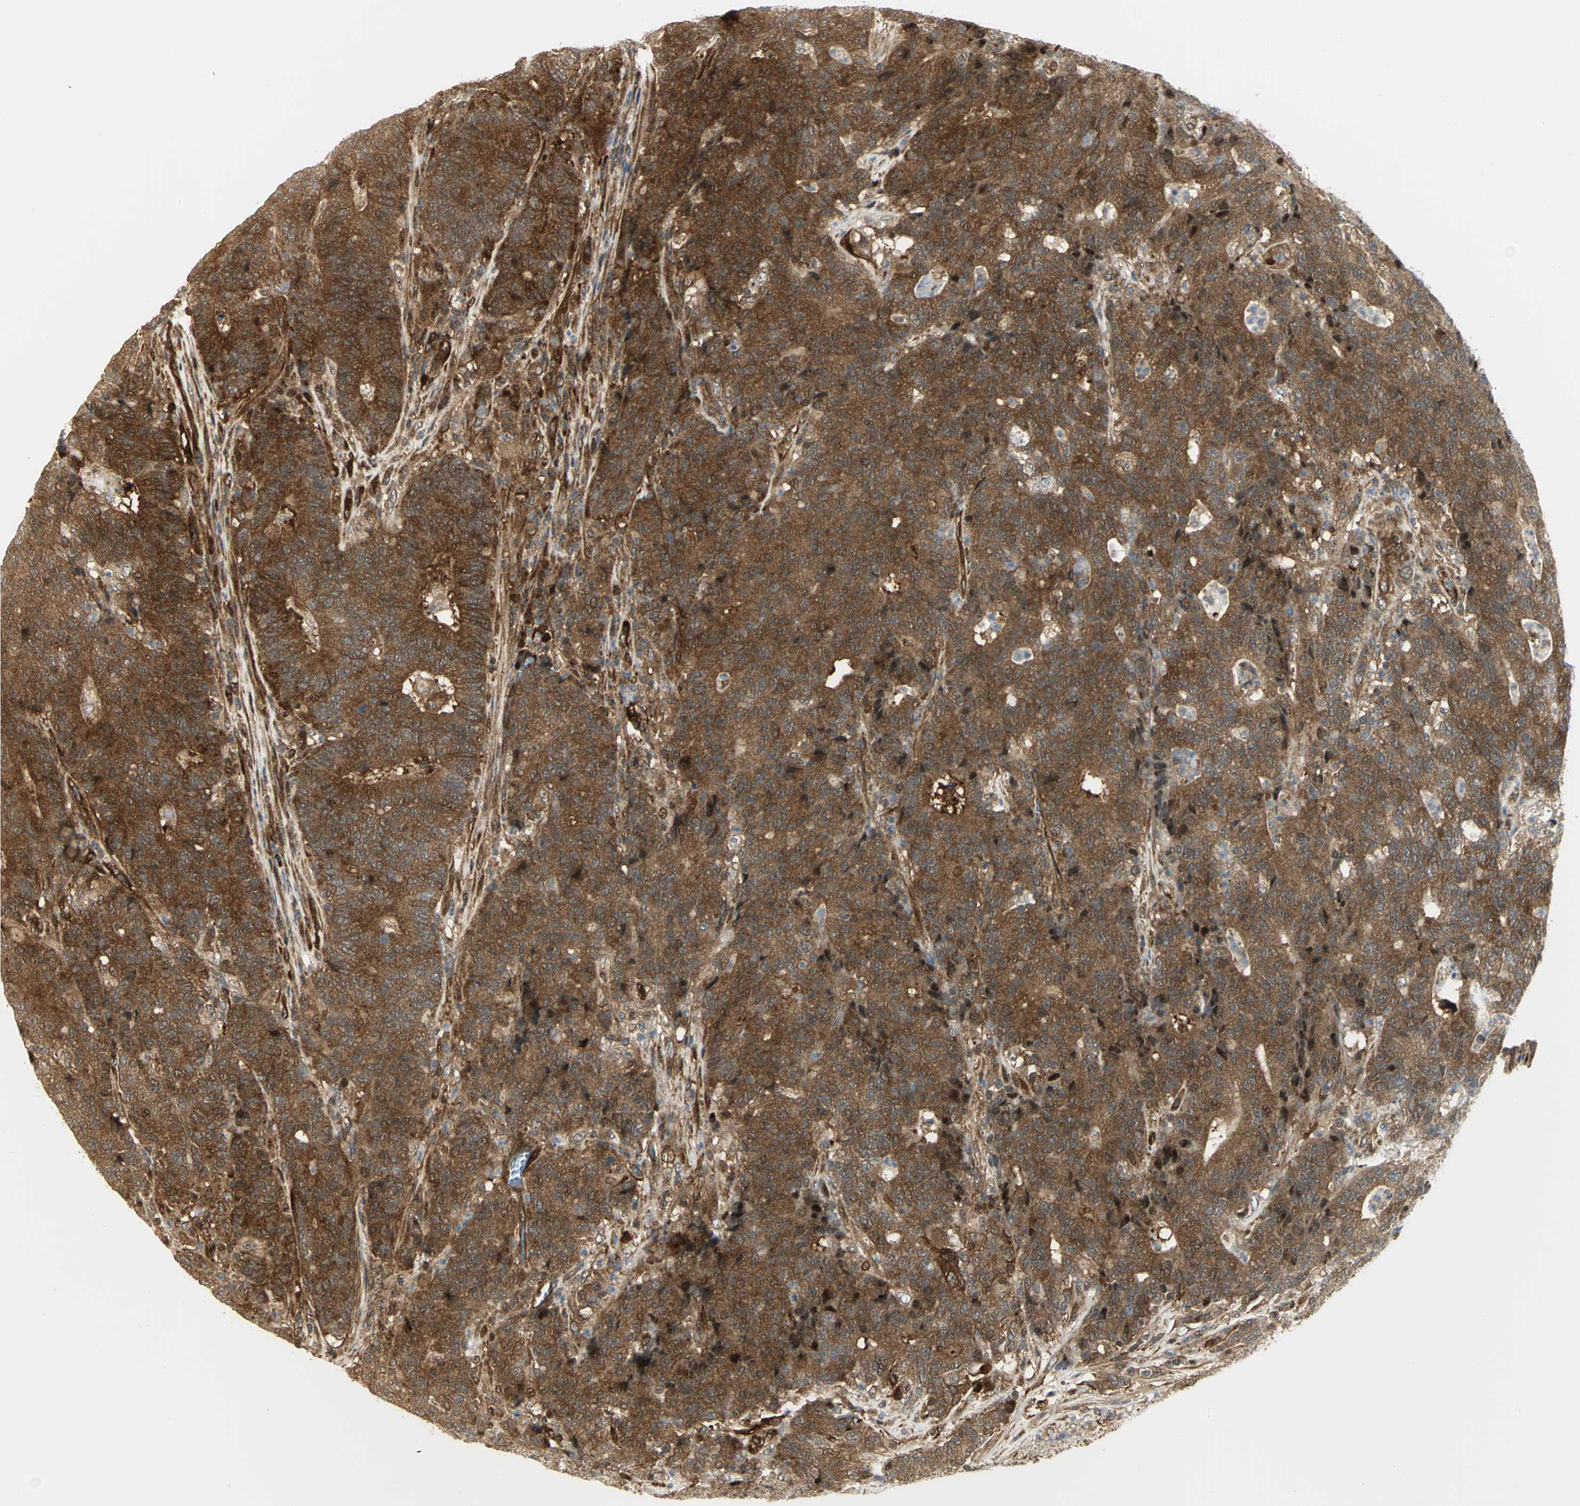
{"staining": {"intensity": "moderate", "quantity": ">75%", "location": "cytoplasmic/membranous"}, "tissue": "colorectal cancer", "cell_type": "Tumor cells", "image_type": "cancer", "snomed": [{"axis": "morphology", "description": "Normal tissue, NOS"}, {"axis": "morphology", "description": "Adenocarcinoma, NOS"}, {"axis": "topography", "description": "Colon"}], "caption": "The image shows staining of colorectal cancer, revealing moderate cytoplasmic/membranous protein positivity (brown color) within tumor cells.", "gene": "EEA1", "patient": {"sex": "female", "age": 75}}